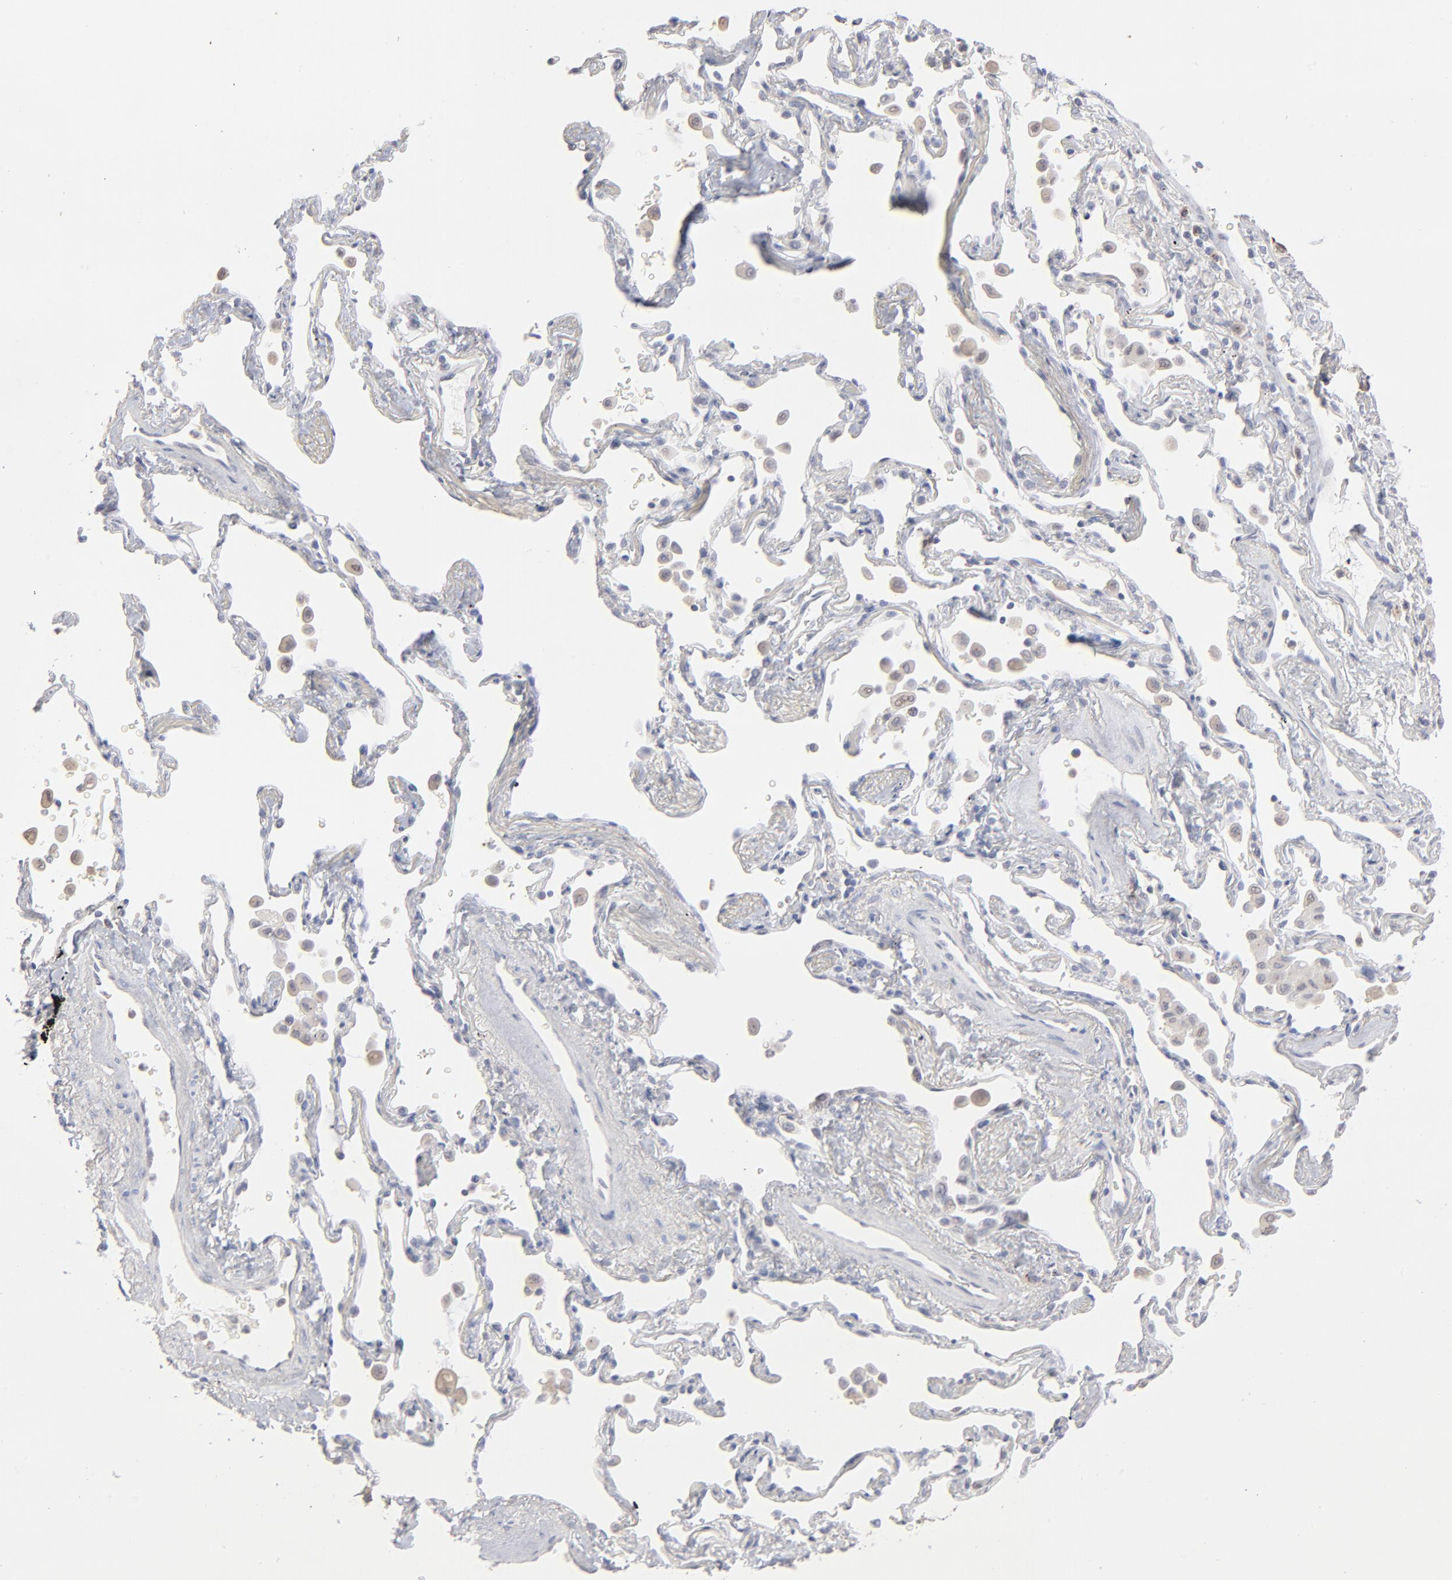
{"staining": {"intensity": "weak", "quantity": "25%-75%", "location": "cytoplasmic/membranous,nuclear"}, "tissue": "lung cancer", "cell_type": "Tumor cells", "image_type": "cancer", "snomed": [{"axis": "morphology", "description": "Squamous cell carcinoma, NOS"}, {"axis": "topography", "description": "Lung"}], "caption": "Weak cytoplasmic/membranous and nuclear positivity is seen in about 25%-75% of tumor cells in lung squamous cell carcinoma.", "gene": "DNAL4", "patient": {"sex": "female", "age": 67}}